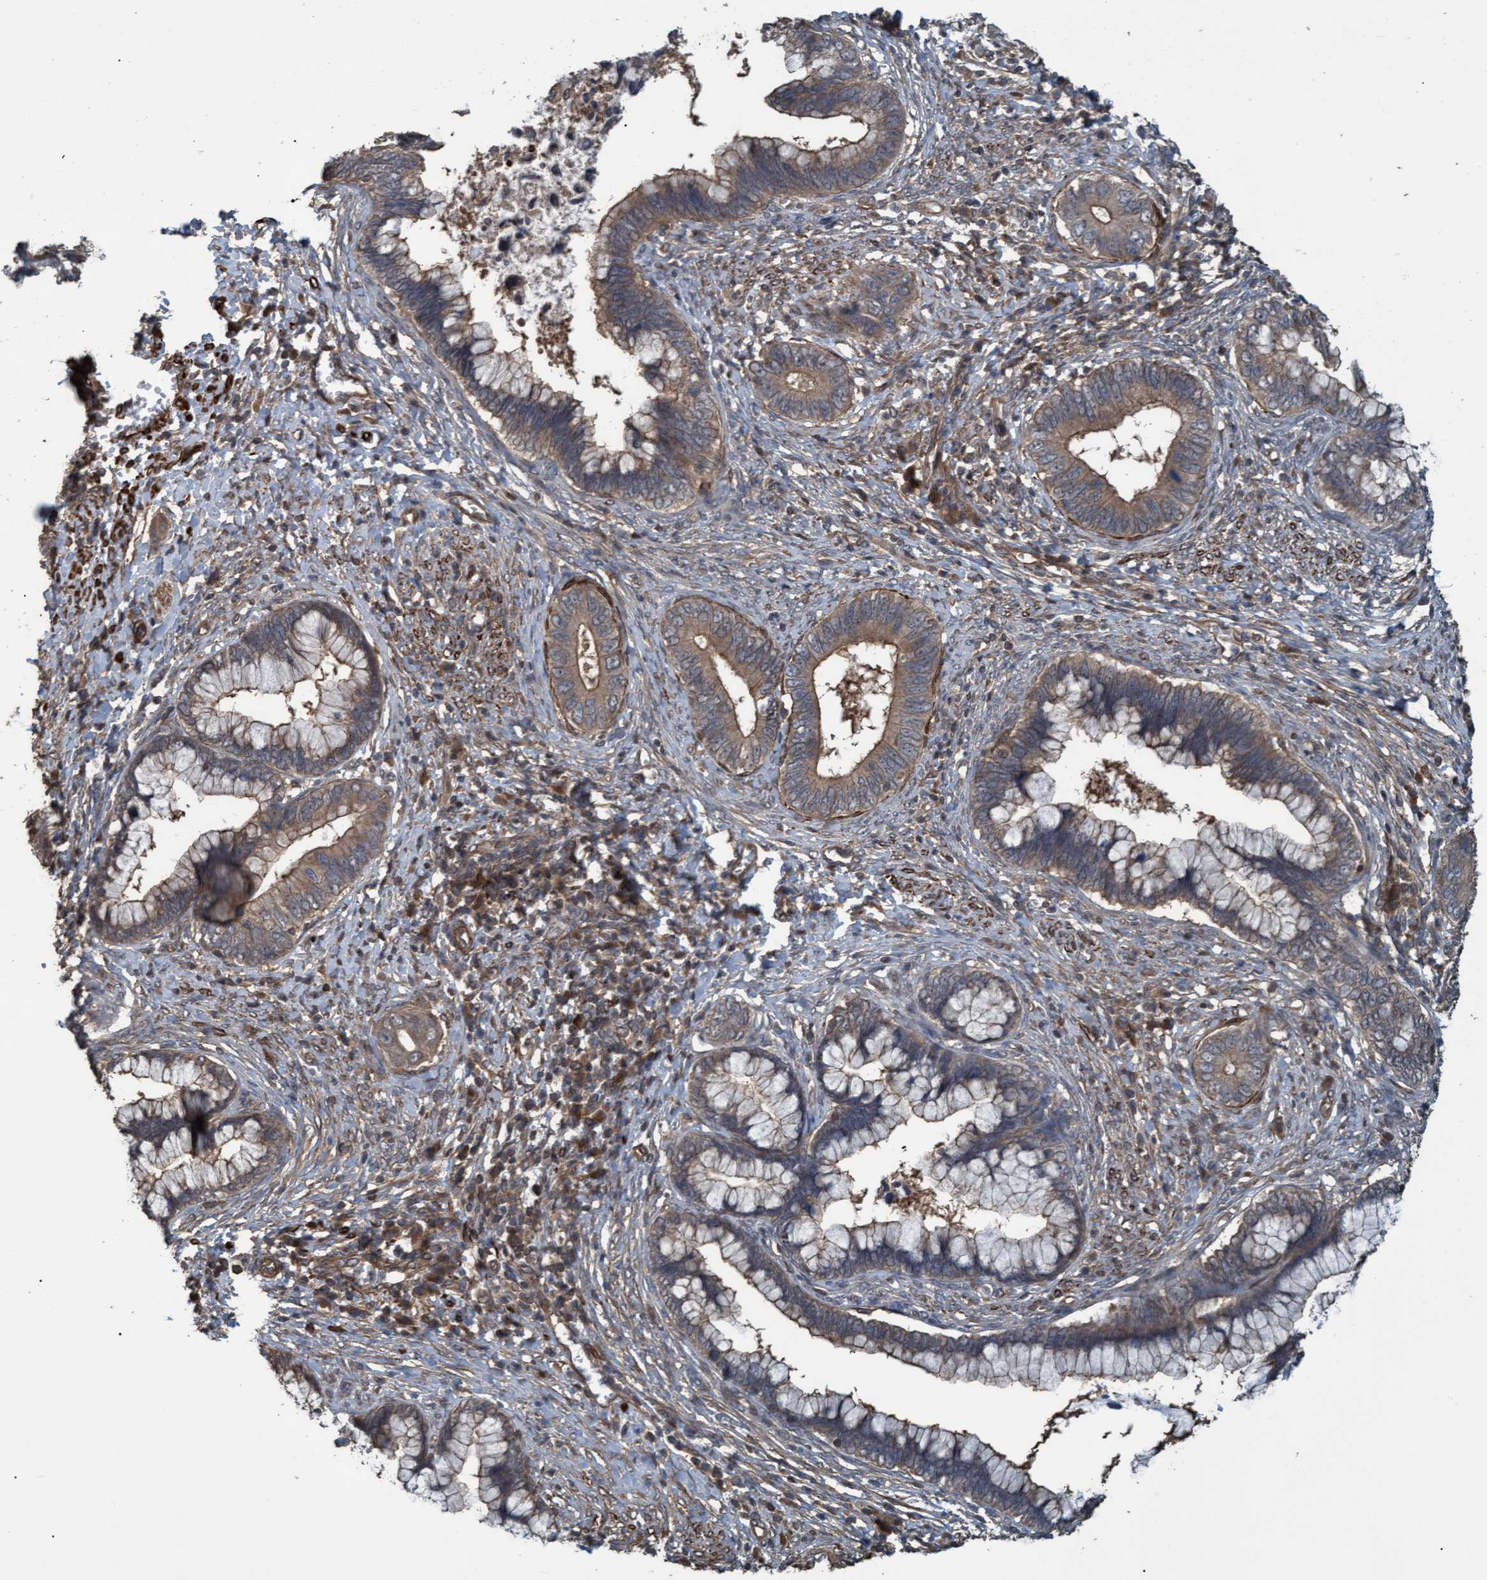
{"staining": {"intensity": "weak", "quantity": "25%-75%", "location": "cytoplasmic/membranous"}, "tissue": "cervical cancer", "cell_type": "Tumor cells", "image_type": "cancer", "snomed": [{"axis": "morphology", "description": "Adenocarcinoma, NOS"}, {"axis": "topography", "description": "Cervix"}], "caption": "Immunohistochemical staining of human cervical cancer displays low levels of weak cytoplasmic/membranous protein positivity in approximately 25%-75% of tumor cells.", "gene": "GGT6", "patient": {"sex": "female", "age": 44}}